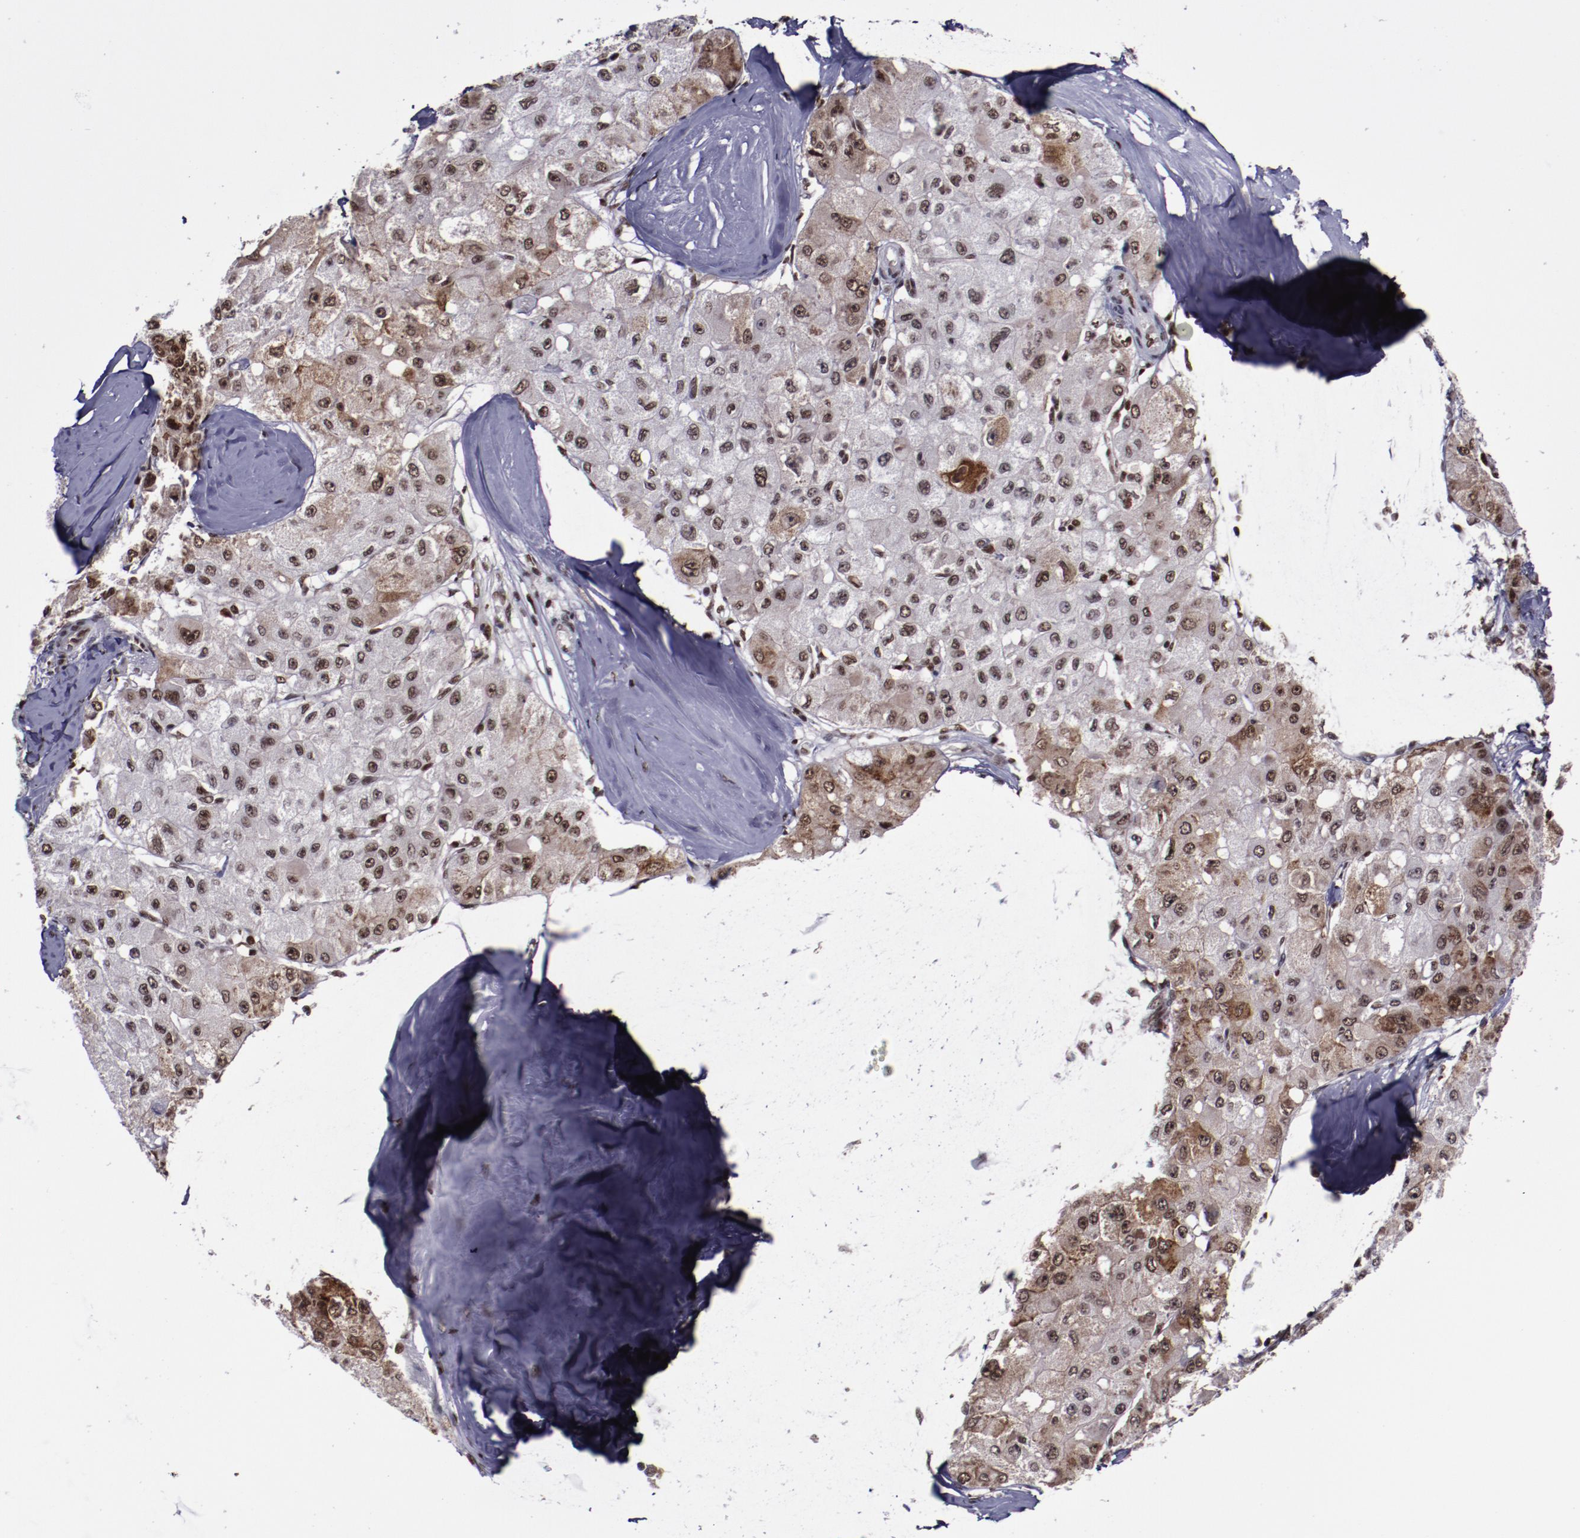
{"staining": {"intensity": "moderate", "quantity": ">75%", "location": "nuclear"}, "tissue": "liver cancer", "cell_type": "Tumor cells", "image_type": "cancer", "snomed": [{"axis": "morphology", "description": "Carcinoma, Hepatocellular, NOS"}, {"axis": "topography", "description": "Liver"}], "caption": "Immunohistochemistry image of neoplastic tissue: human hepatocellular carcinoma (liver) stained using immunohistochemistry (IHC) exhibits medium levels of moderate protein expression localized specifically in the nuclear of tumor cells, appearing as a nuclear brown color.", "gene": "ERH", "patient": {"sex": "male", "age": 80}}